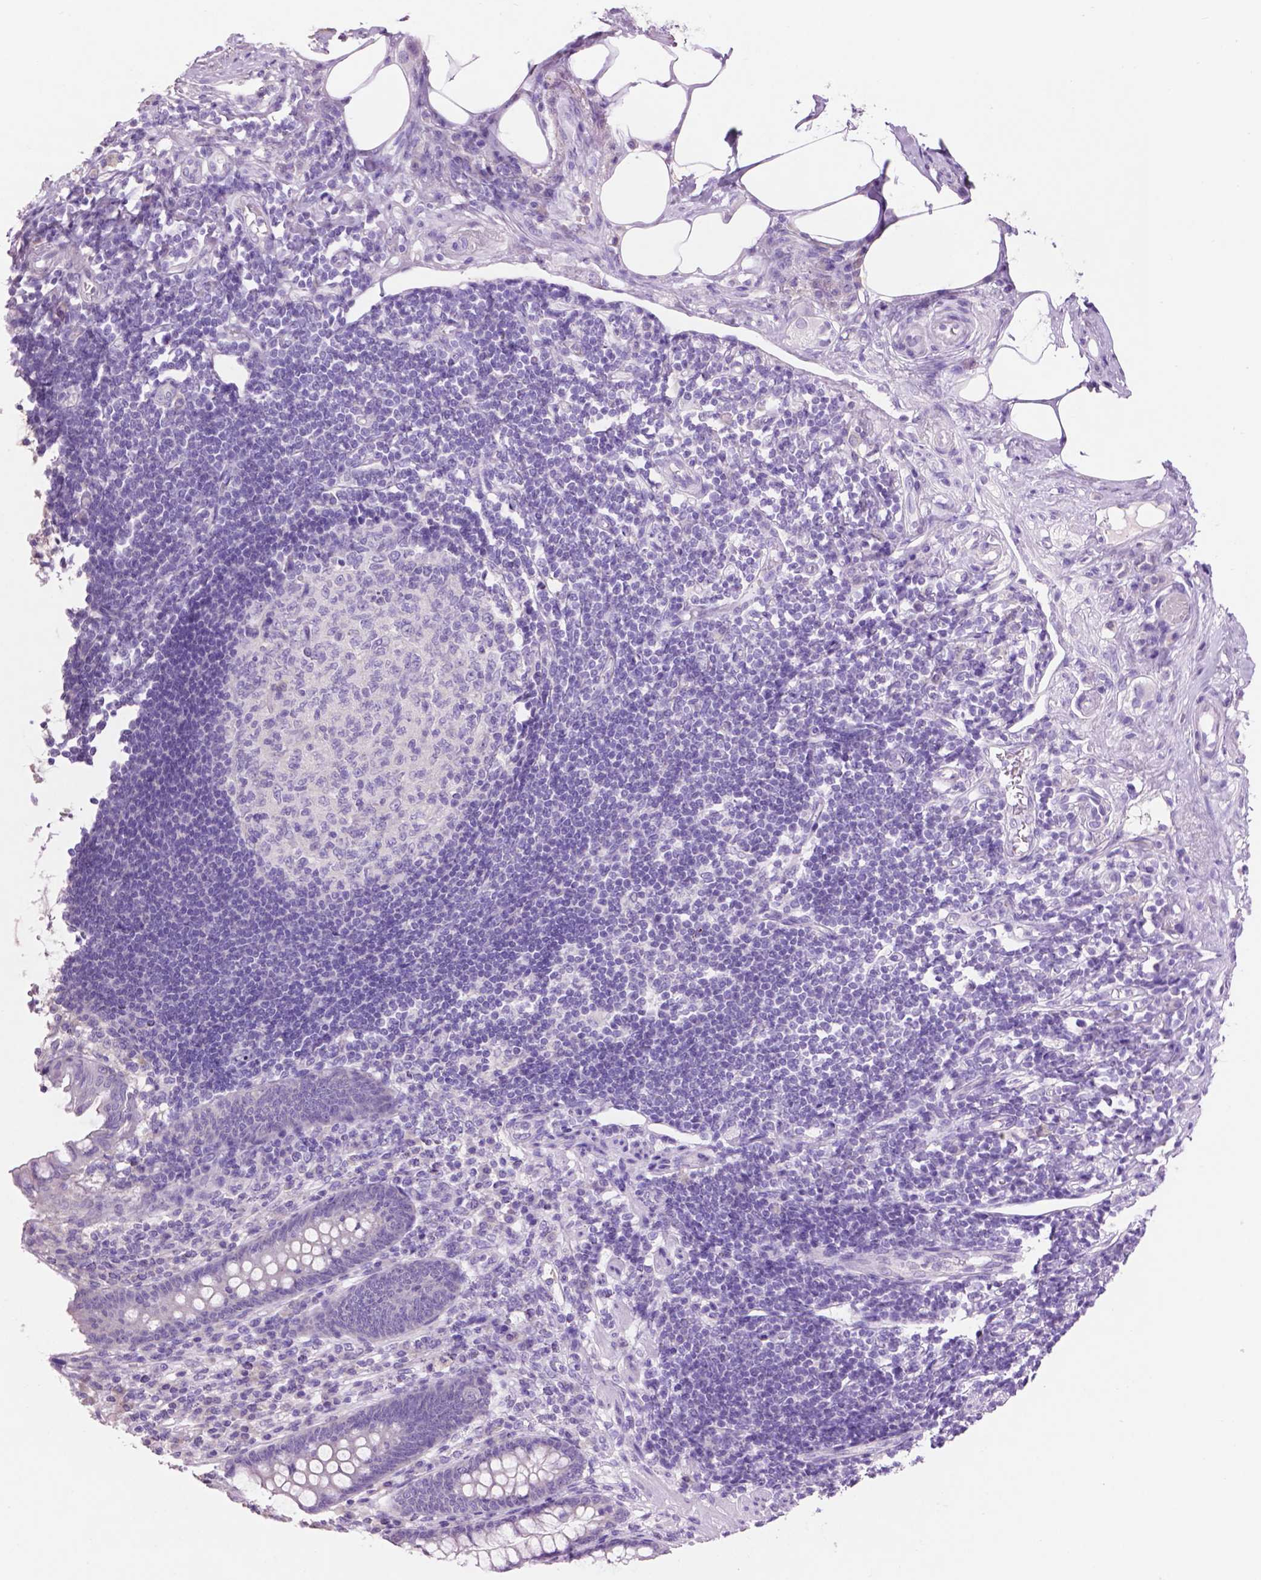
{"staining": {"intensity": "negative", "quantity": "none", "location": "none"}, "tissue": "appendix", "cell_type": "Glandular cells", "image_type": "normal", "snomed": [{"axis": "morphology", "description": "Normal tissue, NOS"}, {"axis": "topography", "description": "Appendix"}], "caption": "Immunohistochemistry (IHC) micrograph of normal appendix stained for a protein (brown), which exhibits no expression in glandular cells. (DAB IHC visualized using brightfield microscopy, high magnification).", "gene": "CRYBA4", "patient": {"sex": "female", "age": 57}}